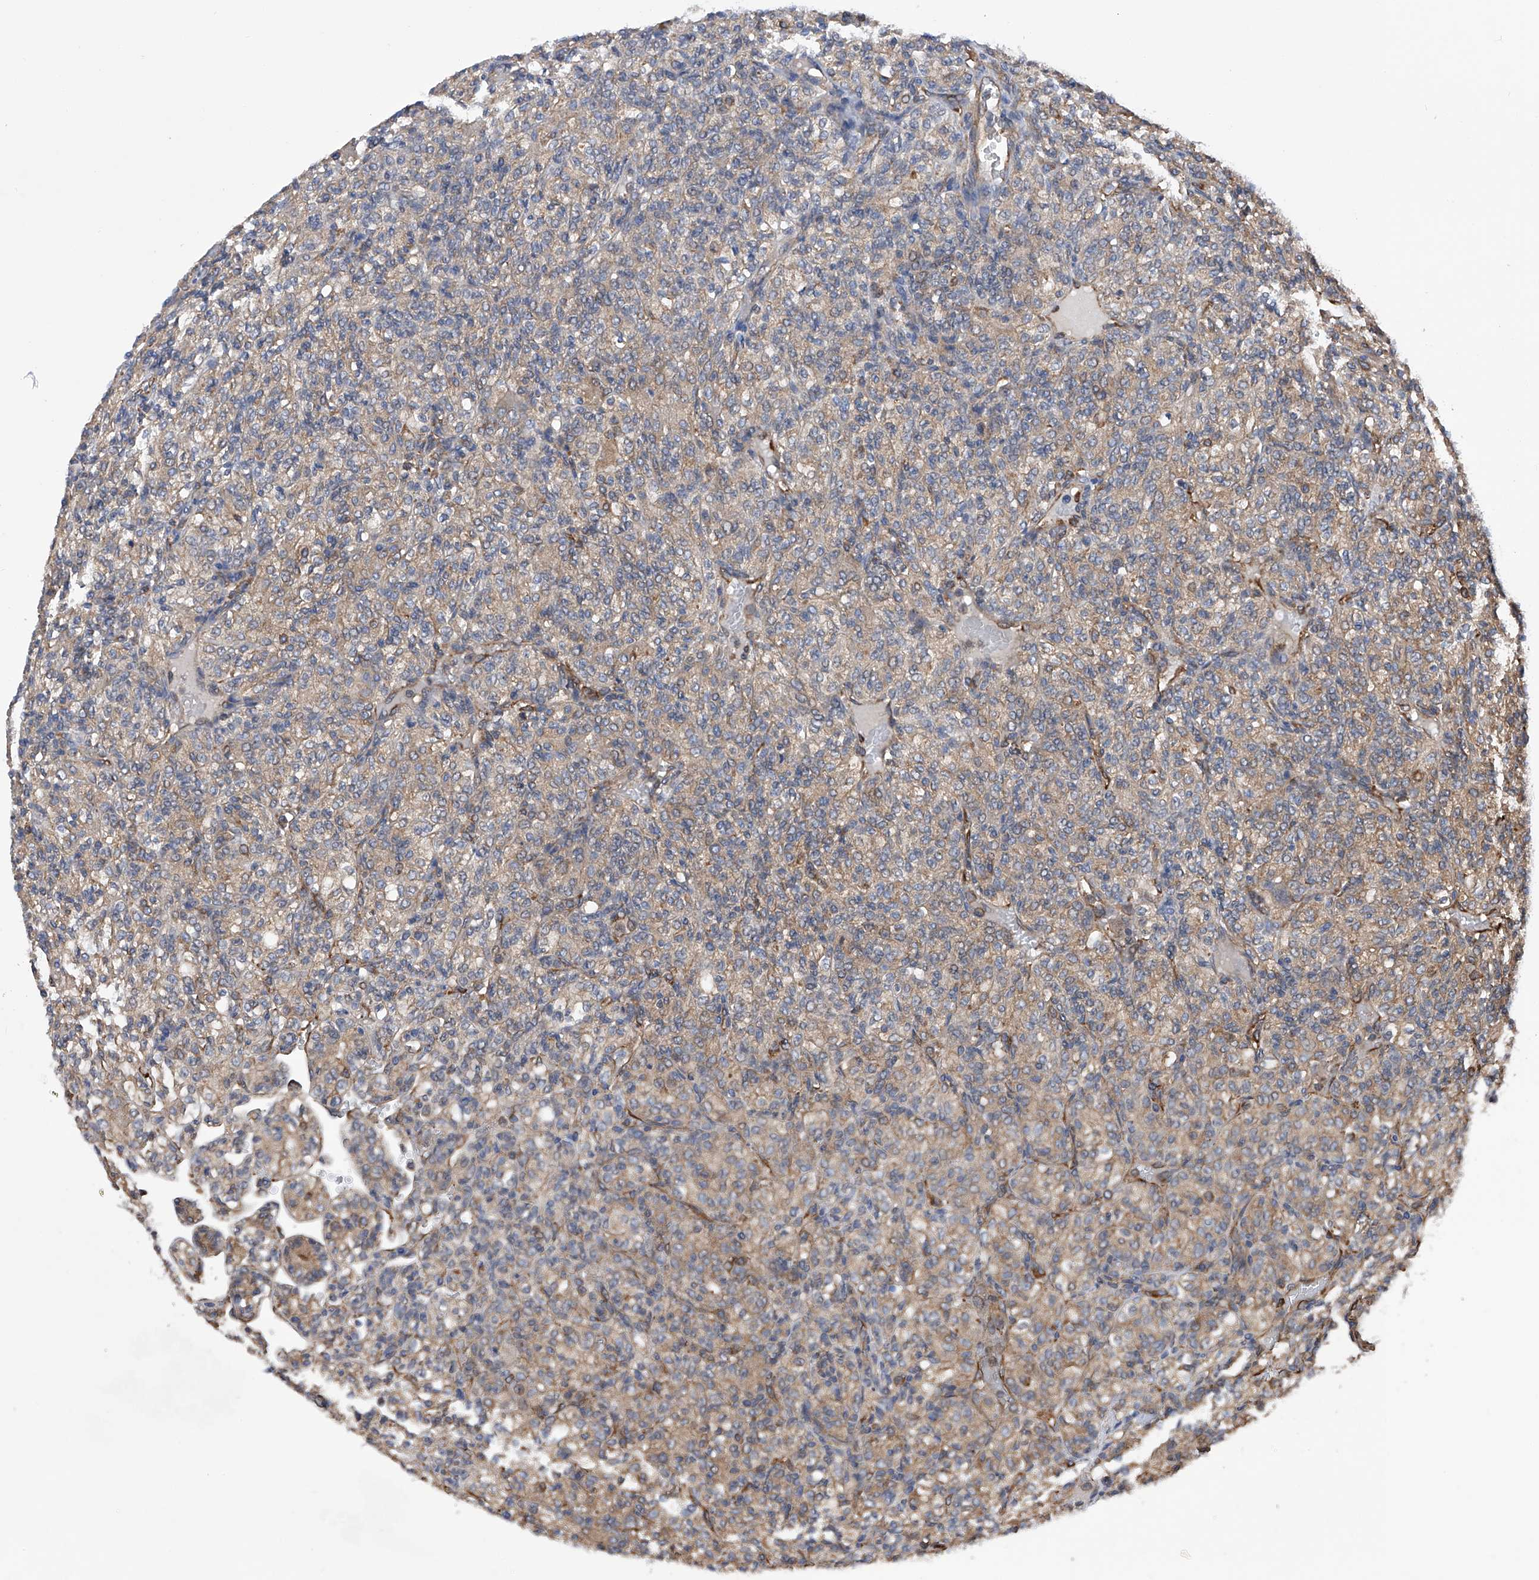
{"staining": {"intensity": "moderate", "quantity": "25%-75%", "location": "cytoplasmic/membranous"}, "tissue": "renal cancer", "cell_type": "Tumor cells", "image_type": "cancer", "snomed": [{"axis": "morphology", "description": "Adenocarcinoma, NOS"}, {"axis": "topography", "description": "Kidney"}], "caption": "A histopathology image of renal cancer stained for a protein shows moderate cytoplasmic/membranous brown staining in tumor cells. (Brightfield microscopy of DAB IHC at high magnification).", "gene": "DNAH8", "patient": {"sex": "male", "age": 77}}